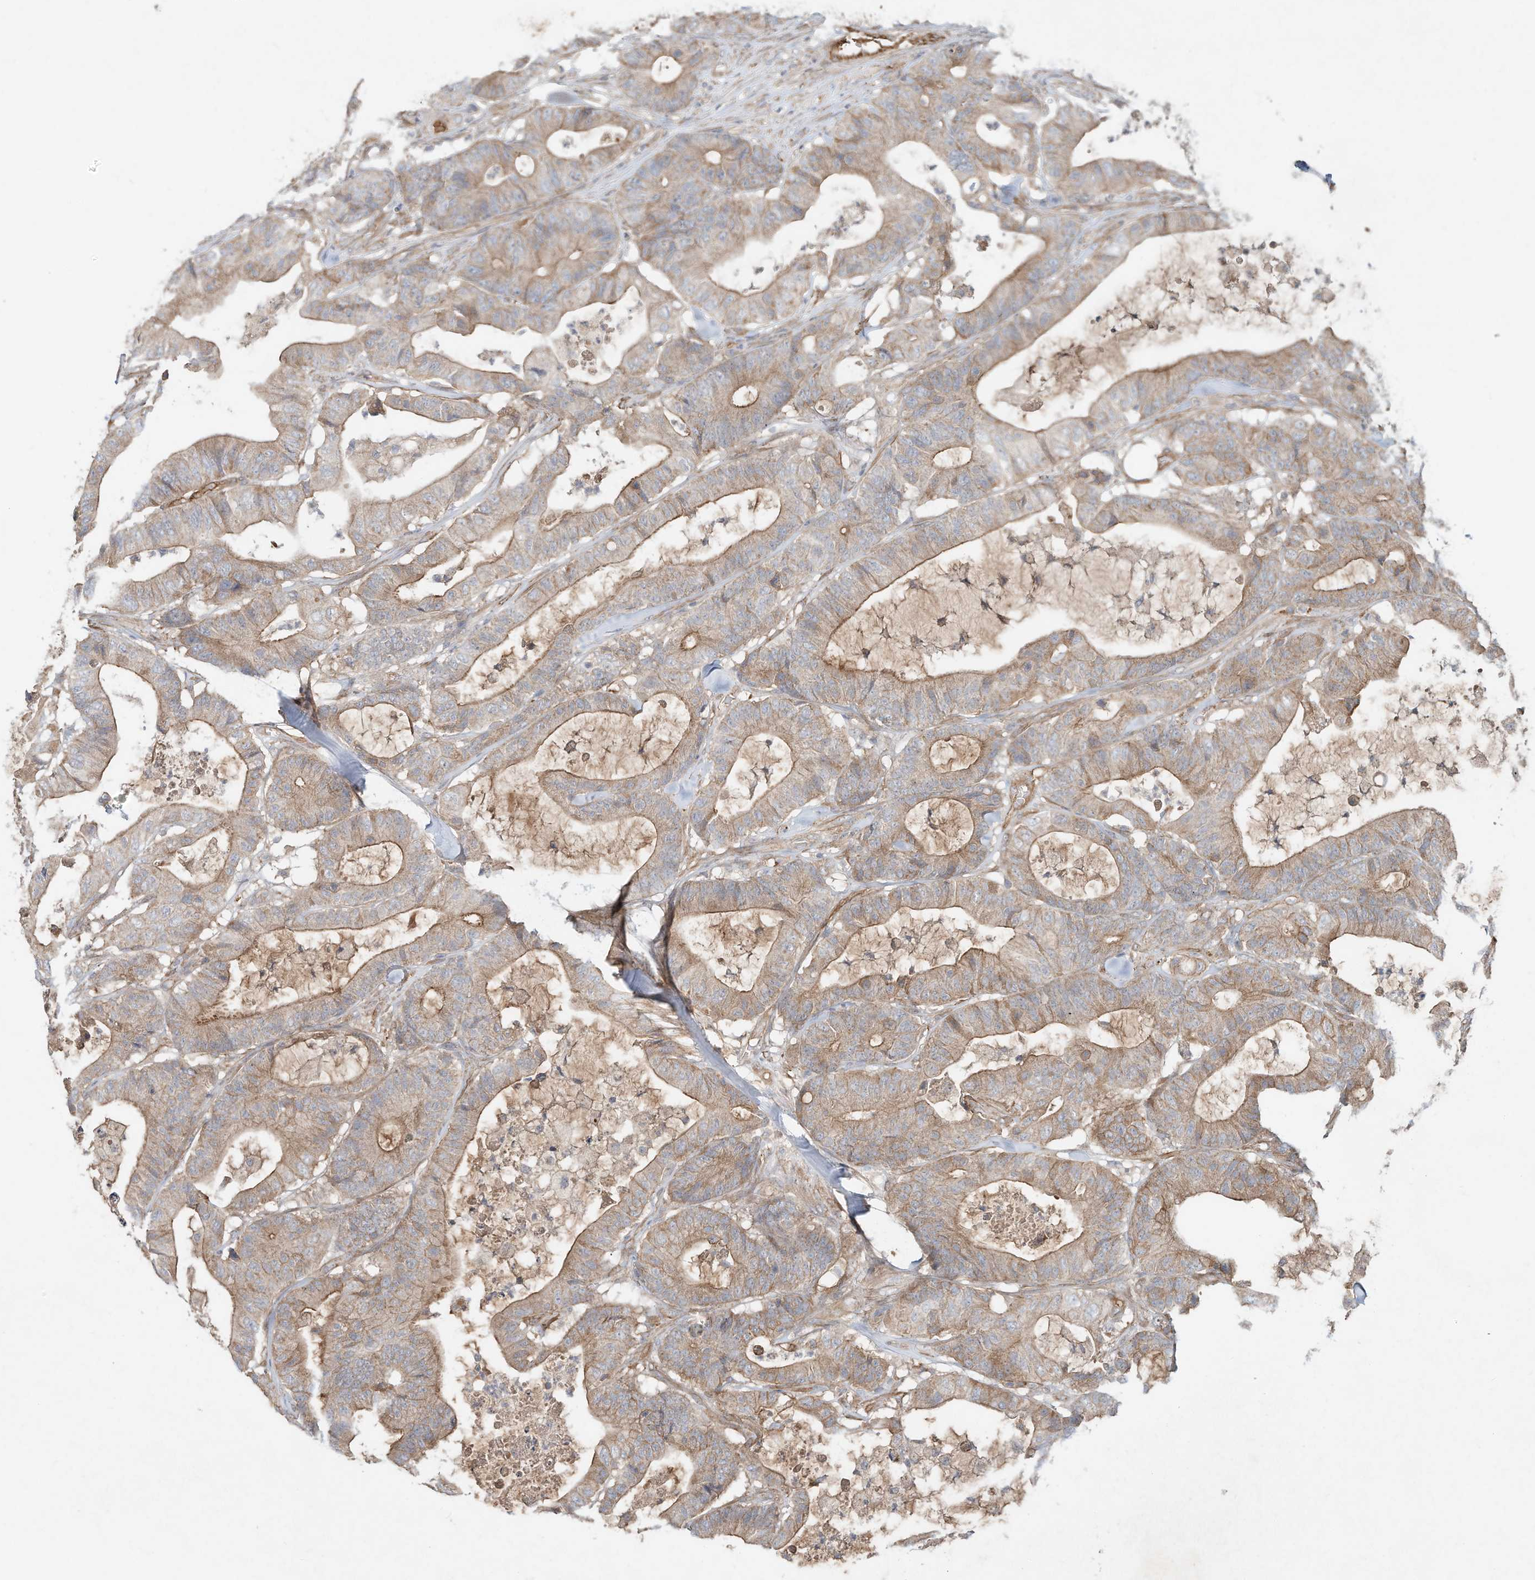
{"staining": {"intensity": "moderate", "quantity": ">75%", "location": "cytoplasmic/membranous"}, "tissue": "colorectal cancer", "cell_type": "Tumor cells", "image_type": "cancer", "snomed": [{"axis": "morphology", "description": "Adenocarcinoma, NOS"}, {"axis": "topography", "description": "Colon"}], "caption": "Protein expression analysis of colorectal adenocarcinoma reveals moderate cytoplasmic/membranous positivity in about >75% of tumor cells.", "gene": "HTR5A", "patient": {"sex": "female", "age": 84}}